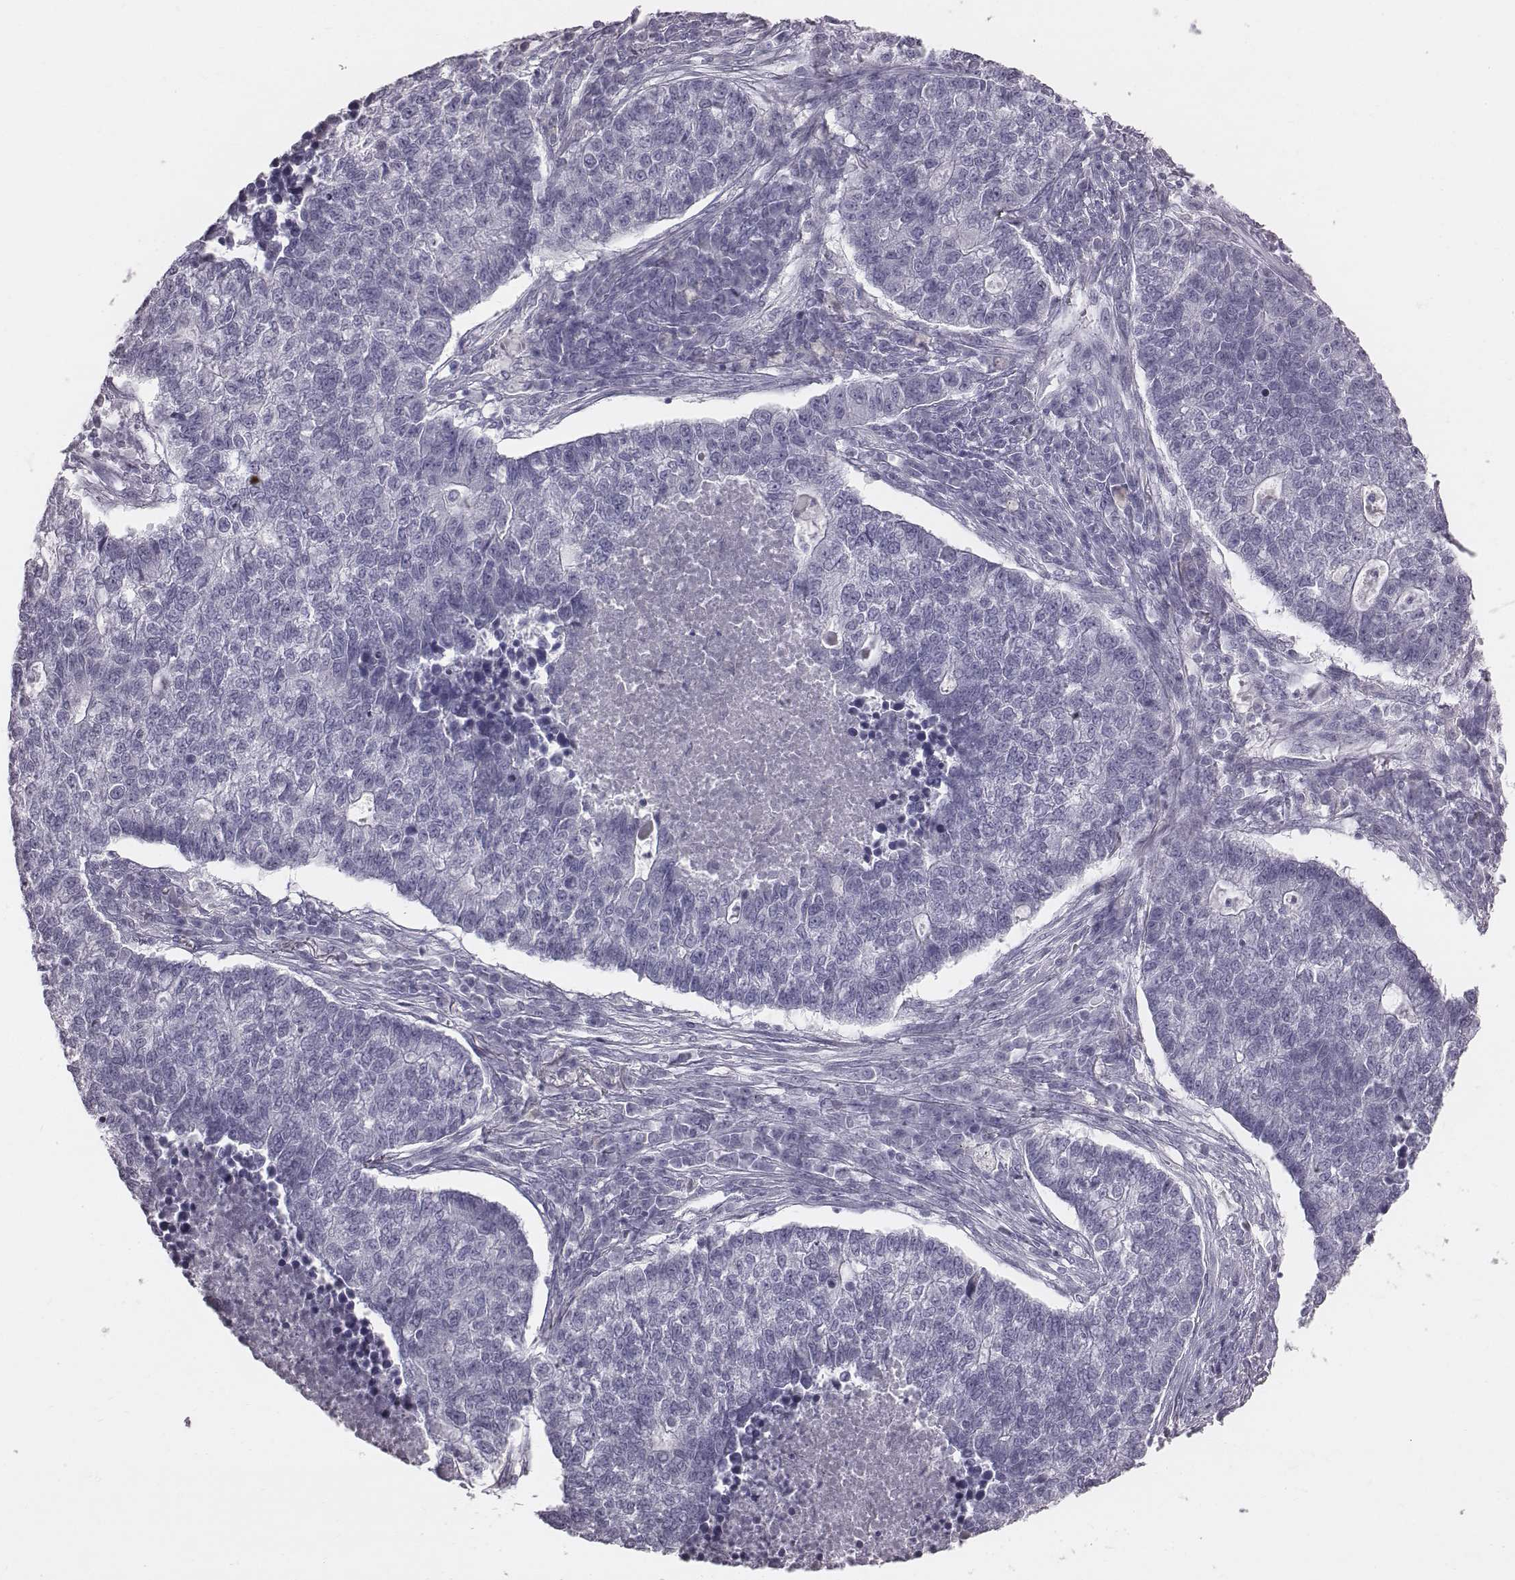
{"staining": {"intensity": "negative", "quantity": "none", "location": "none"}, "tissue": "lung cancer", "cell_type": "Tumor cells", "image_type": "cancer", "snomed": [{"axis": "morphology", "description": "Adenocarcinoma, NOS"}, {"axis": "topography", "description": "Lung"}], "caption": "The image demonstrates no staining of tumor cells in lung adenocarcinoma.", "gene": "C6orf58", "patient": {"sex": "male", "age": 57}}